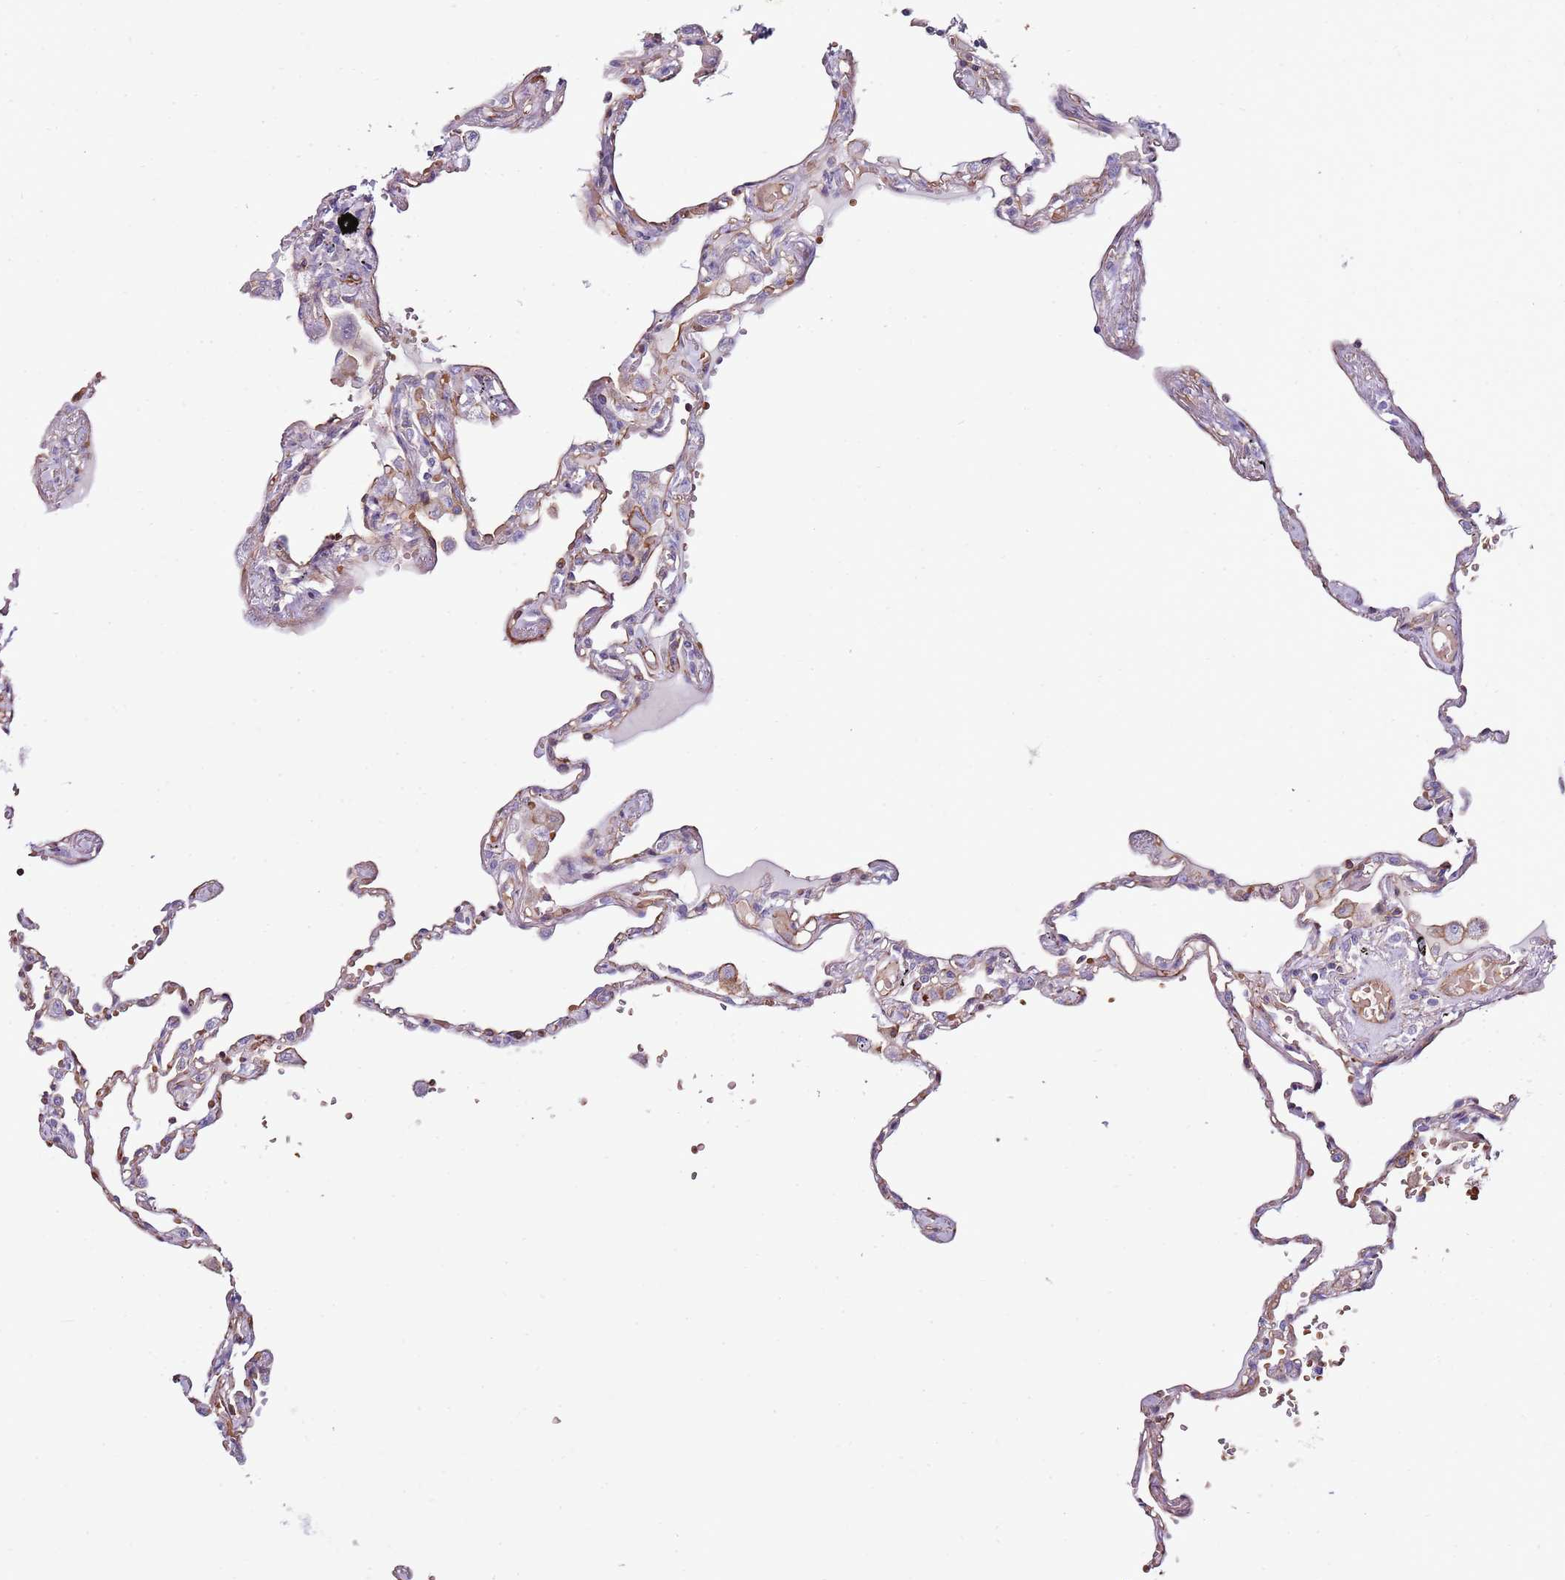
{"staining": {"intensity": "weak", "quantity": "25%-75%", "location": "cytoplasmic/membranous"}, "tissue": "lung", "cell_type": "Alveolar cells", "image_type": "normal", "snomed": [{"axis": "morphology", "description": "Normal tissue, NOS"}, {"axis": "topography", "description": "Lung"}], "caption": "Protein analysis of benign lung exhibits weak cytoplasmic/membranous positivity in approximately 25%-75% of alveolar cells. (DAB IHC with brightfield microscopy, high magnification).", "gene": "GFRAL", "patient": {"sex": "female", "age": 67}}